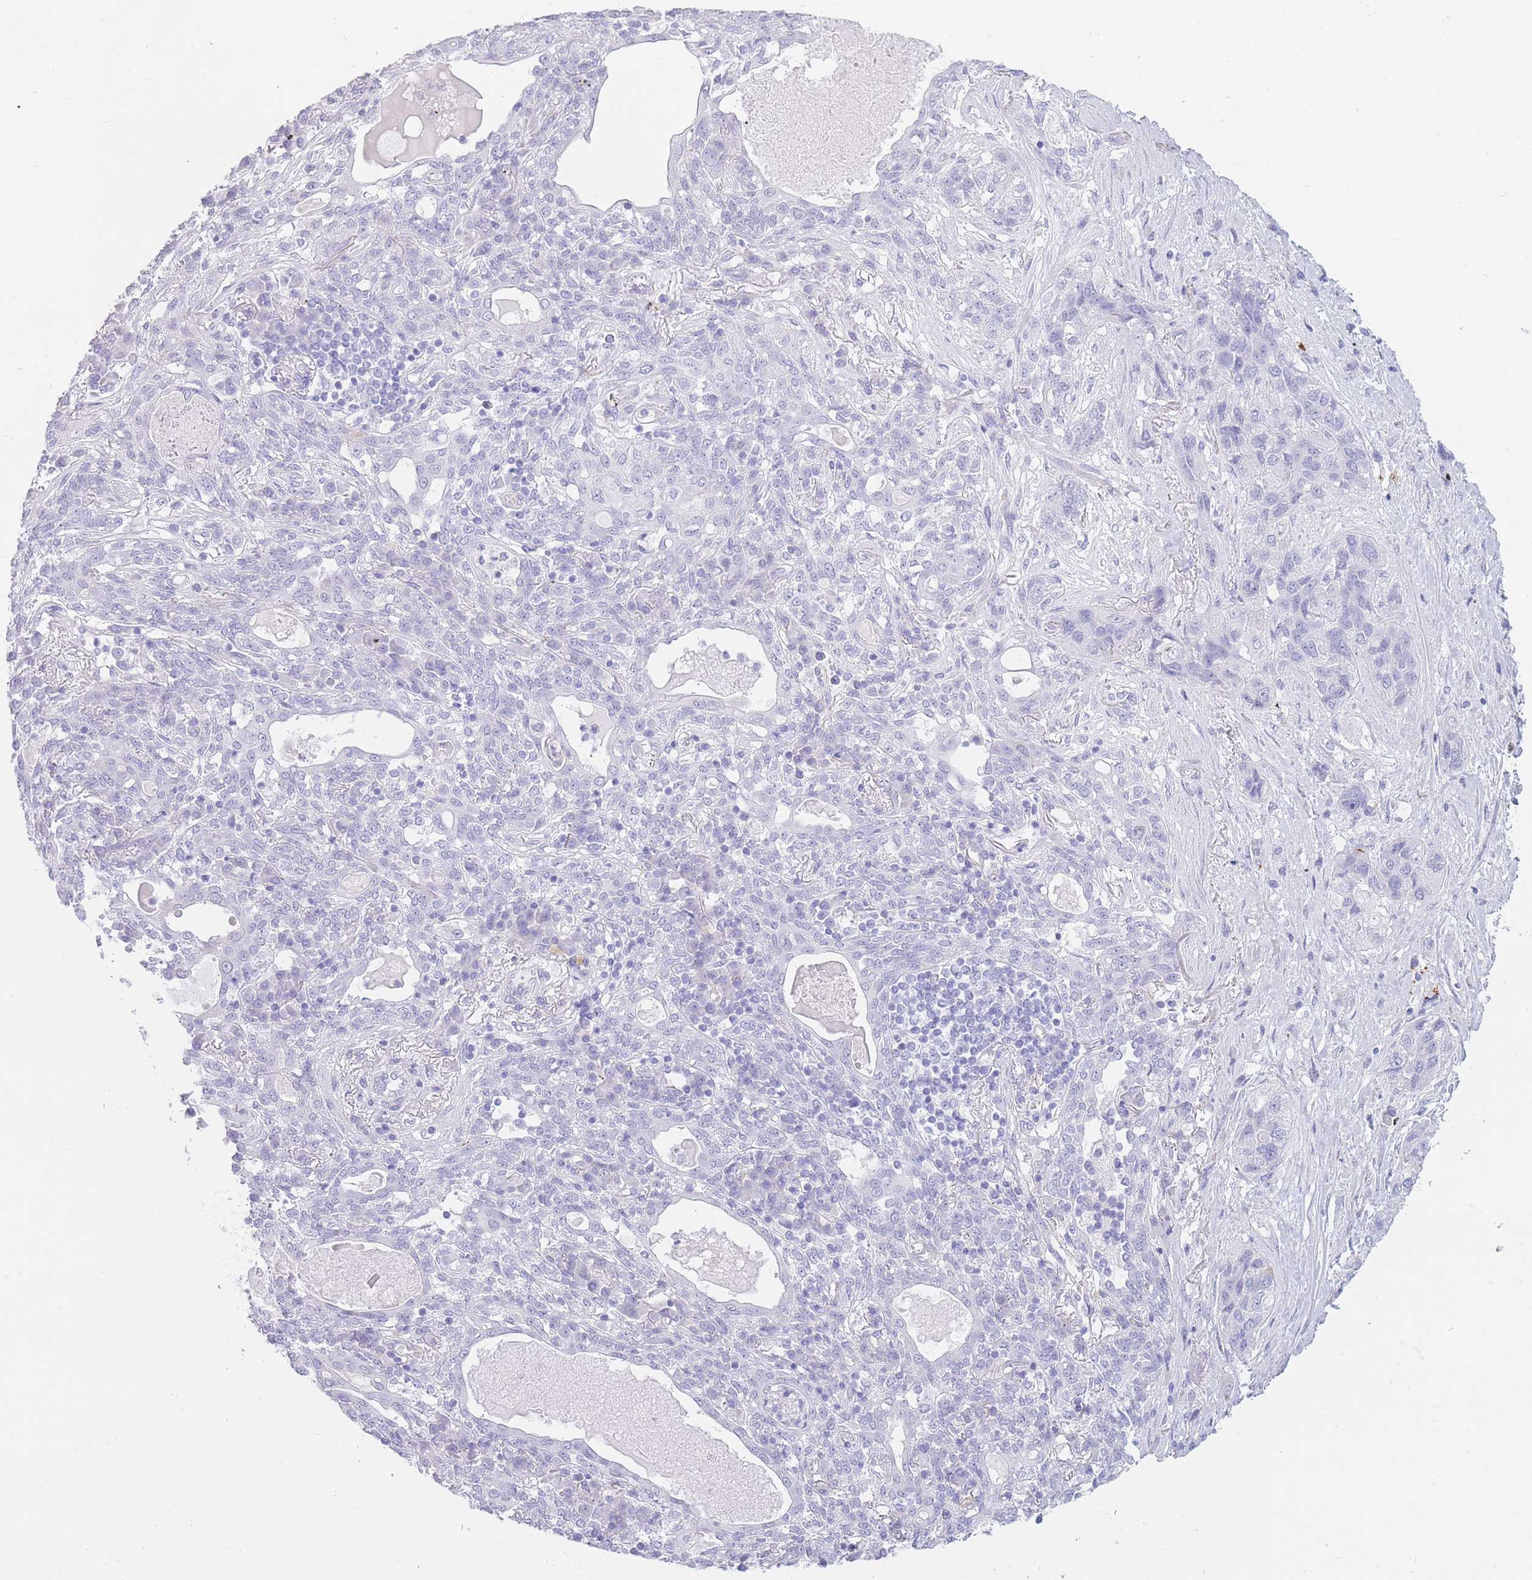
{"staining": {"intensity": "negative", "quantity": "none", "location": "none"}, "tissue": "lung cancer", "cell_type": "Tumor cells", "image_type": "cancer", "snomed": [{"axis": "morphology", "description": "Squamous cell carcinoma, NOS"}, {"axis": "topography", "description": "Lung"}], "caption": "Immunohistochemistry photomicrograph of neoplastic tissue: human lung cancer (squamous cell carcinoma) stained with DAB (3,3'-diaminobenzidine) shows no significant protein positivity in tumor cells.", "gene": "UPK1A", "patient": {"sex": "female", "age": 70}}